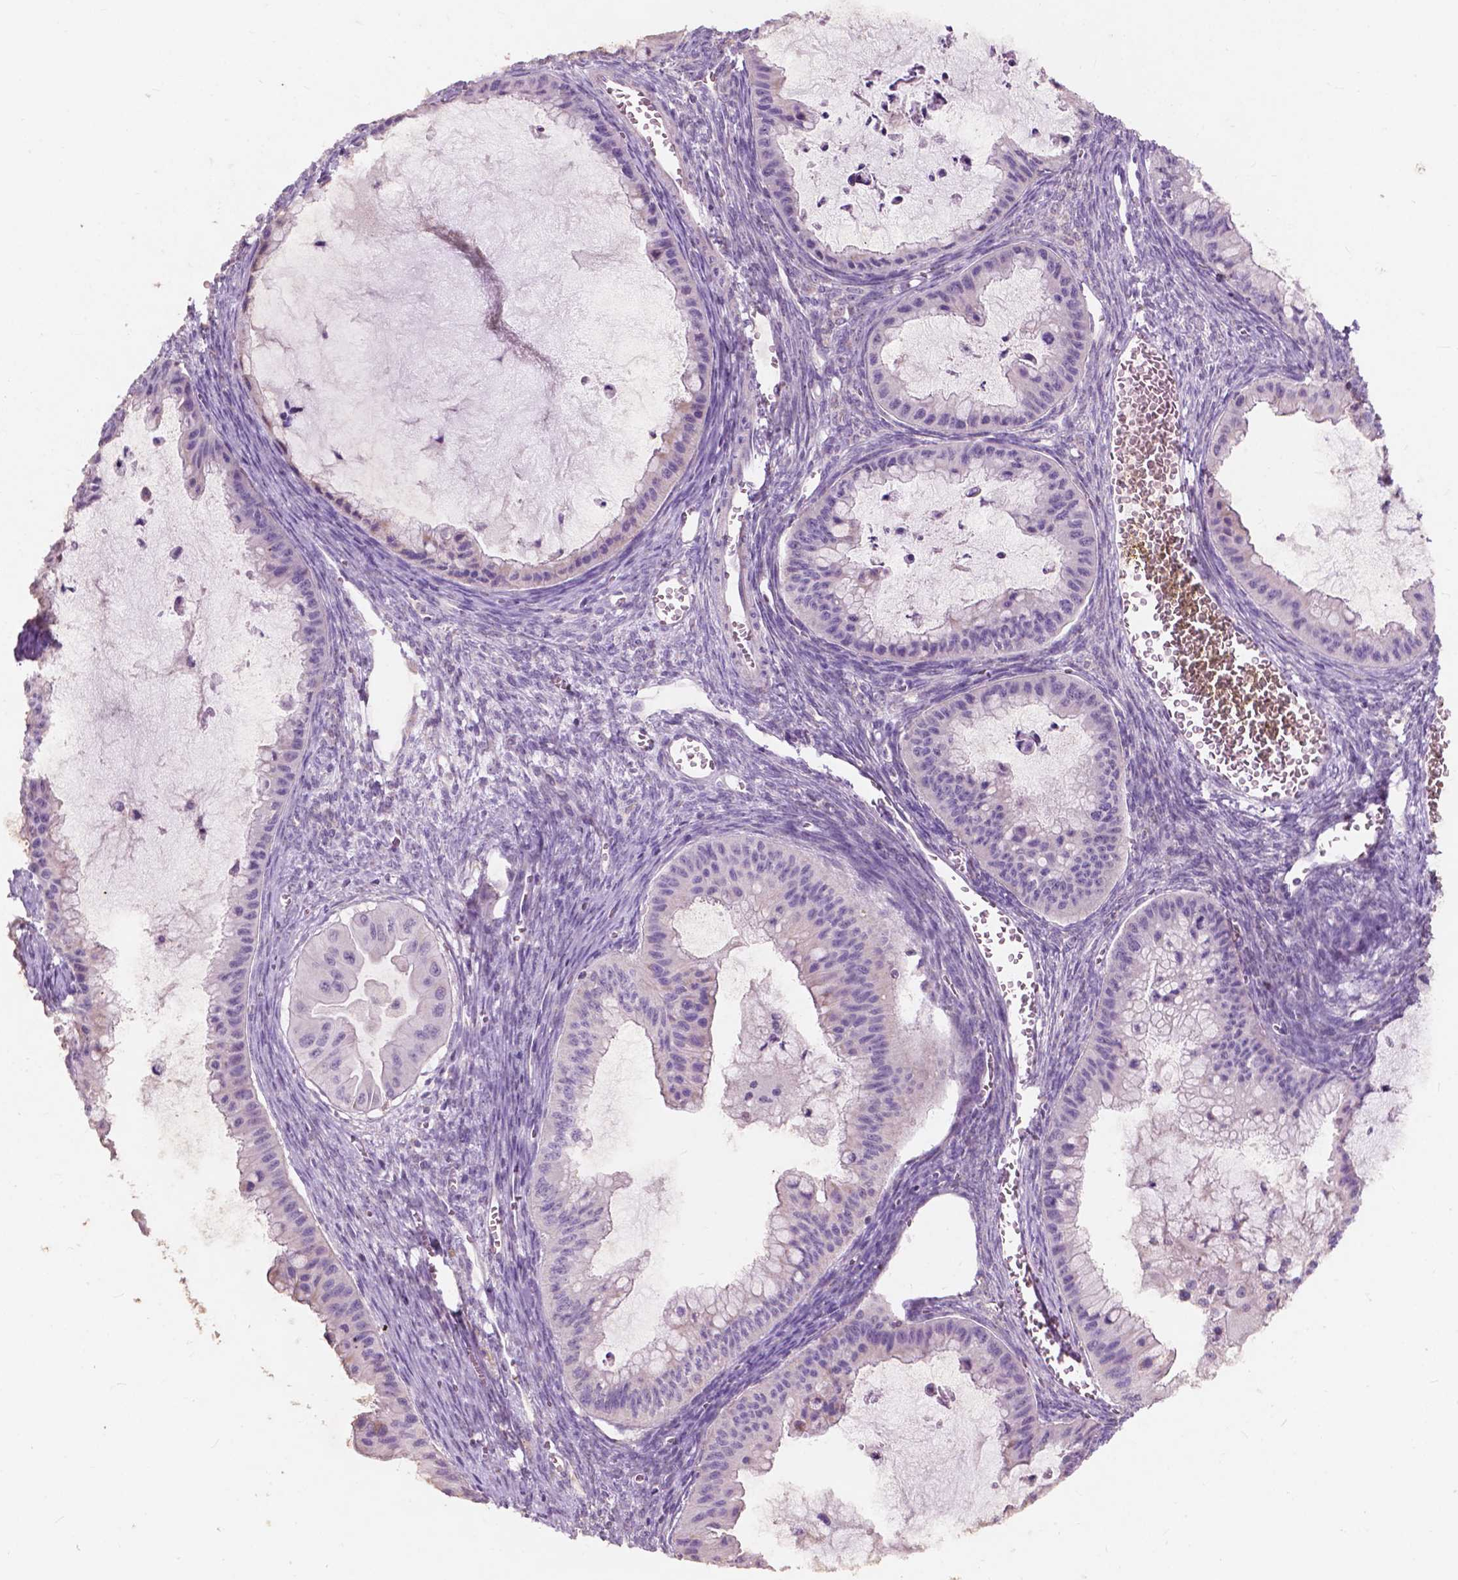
{"staining": {"intensity": "negative", "quantity": "none", "location": "none"}, "tissue": "ovarian cancer", "cell_type": "Tumor cells", "image_type": "cancer", "snomed": [{"axis": "morphology", "description": "Cystadenocarcinoma, mucinous, NOS"}, {"axis": "topography", "description": "Ovary"}], "caption": "DAB immunohistochemical staining of ovarian mucinous cystadenocarcinoma shows no significant expression in tumor cells.", "gene": "NDUFS1", "patient": {"sex": "female", "age": 72}}